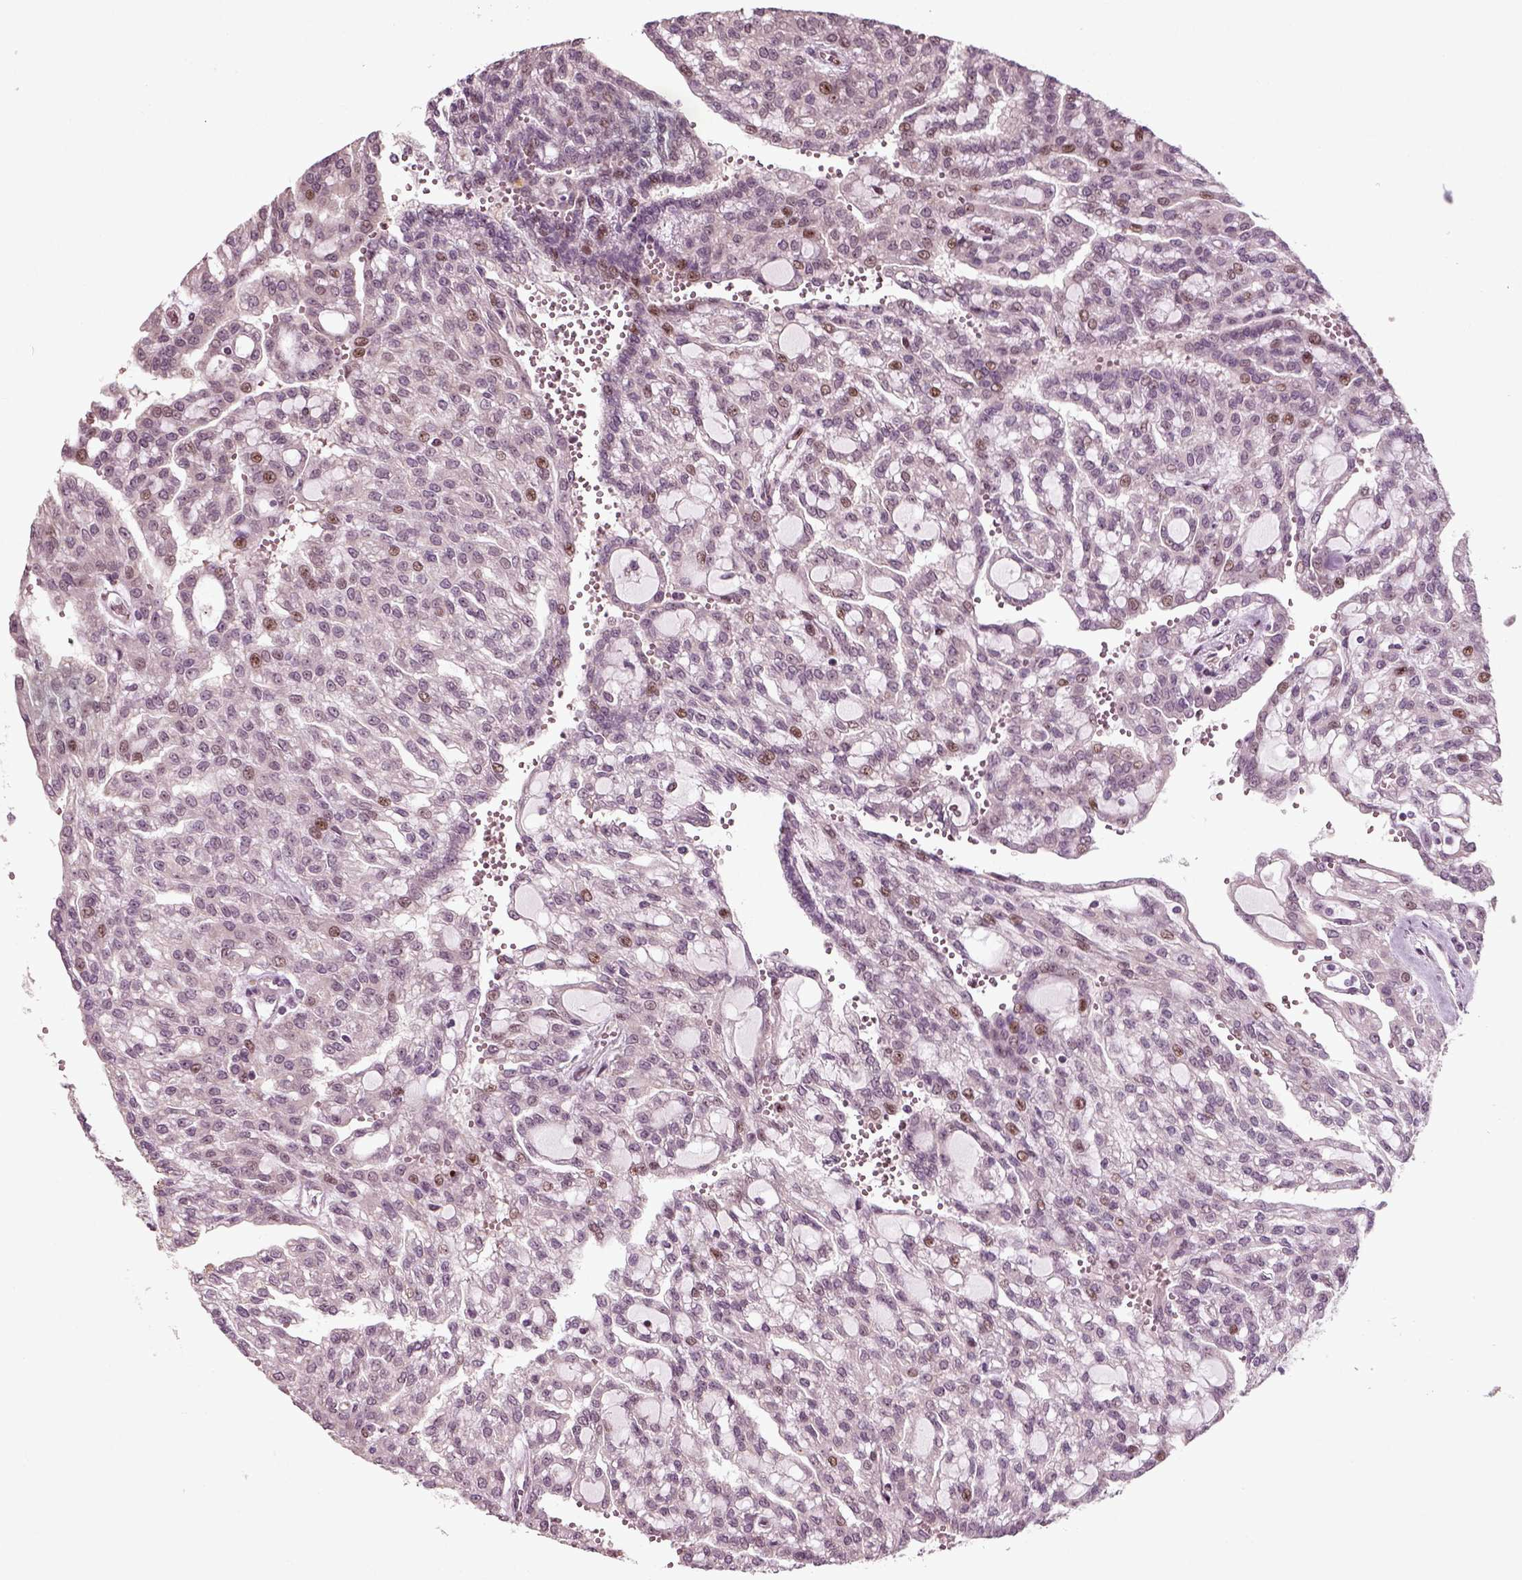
{"staining": {"intensity": "moderate", "quantity": "<25%", "location": "nuclear"}, "tissue": "renal cancer", "cell_type": "Tumor cells", "image_type": "cancer", "snomed": [{"axis": "morphology", "description": "Adenocarcinoma, NOS"}, {"axis": "topography", "description": "Kidney"}], "caption": "High-power microscopy captured an IHC micrograph of renal cancer (adenocarcinoma), revealing moderate nuclear expression in approximately <25% of tumor cells. The staining was performed using DAB (3,3'-diaminobenzidine) to visualize the protein expression in brown, while the nuclei were stained in blue with hematoxylin (Magnification: 20x).", "gene": "CDC14A", "patient": {"sex": "male", "age": 63}}